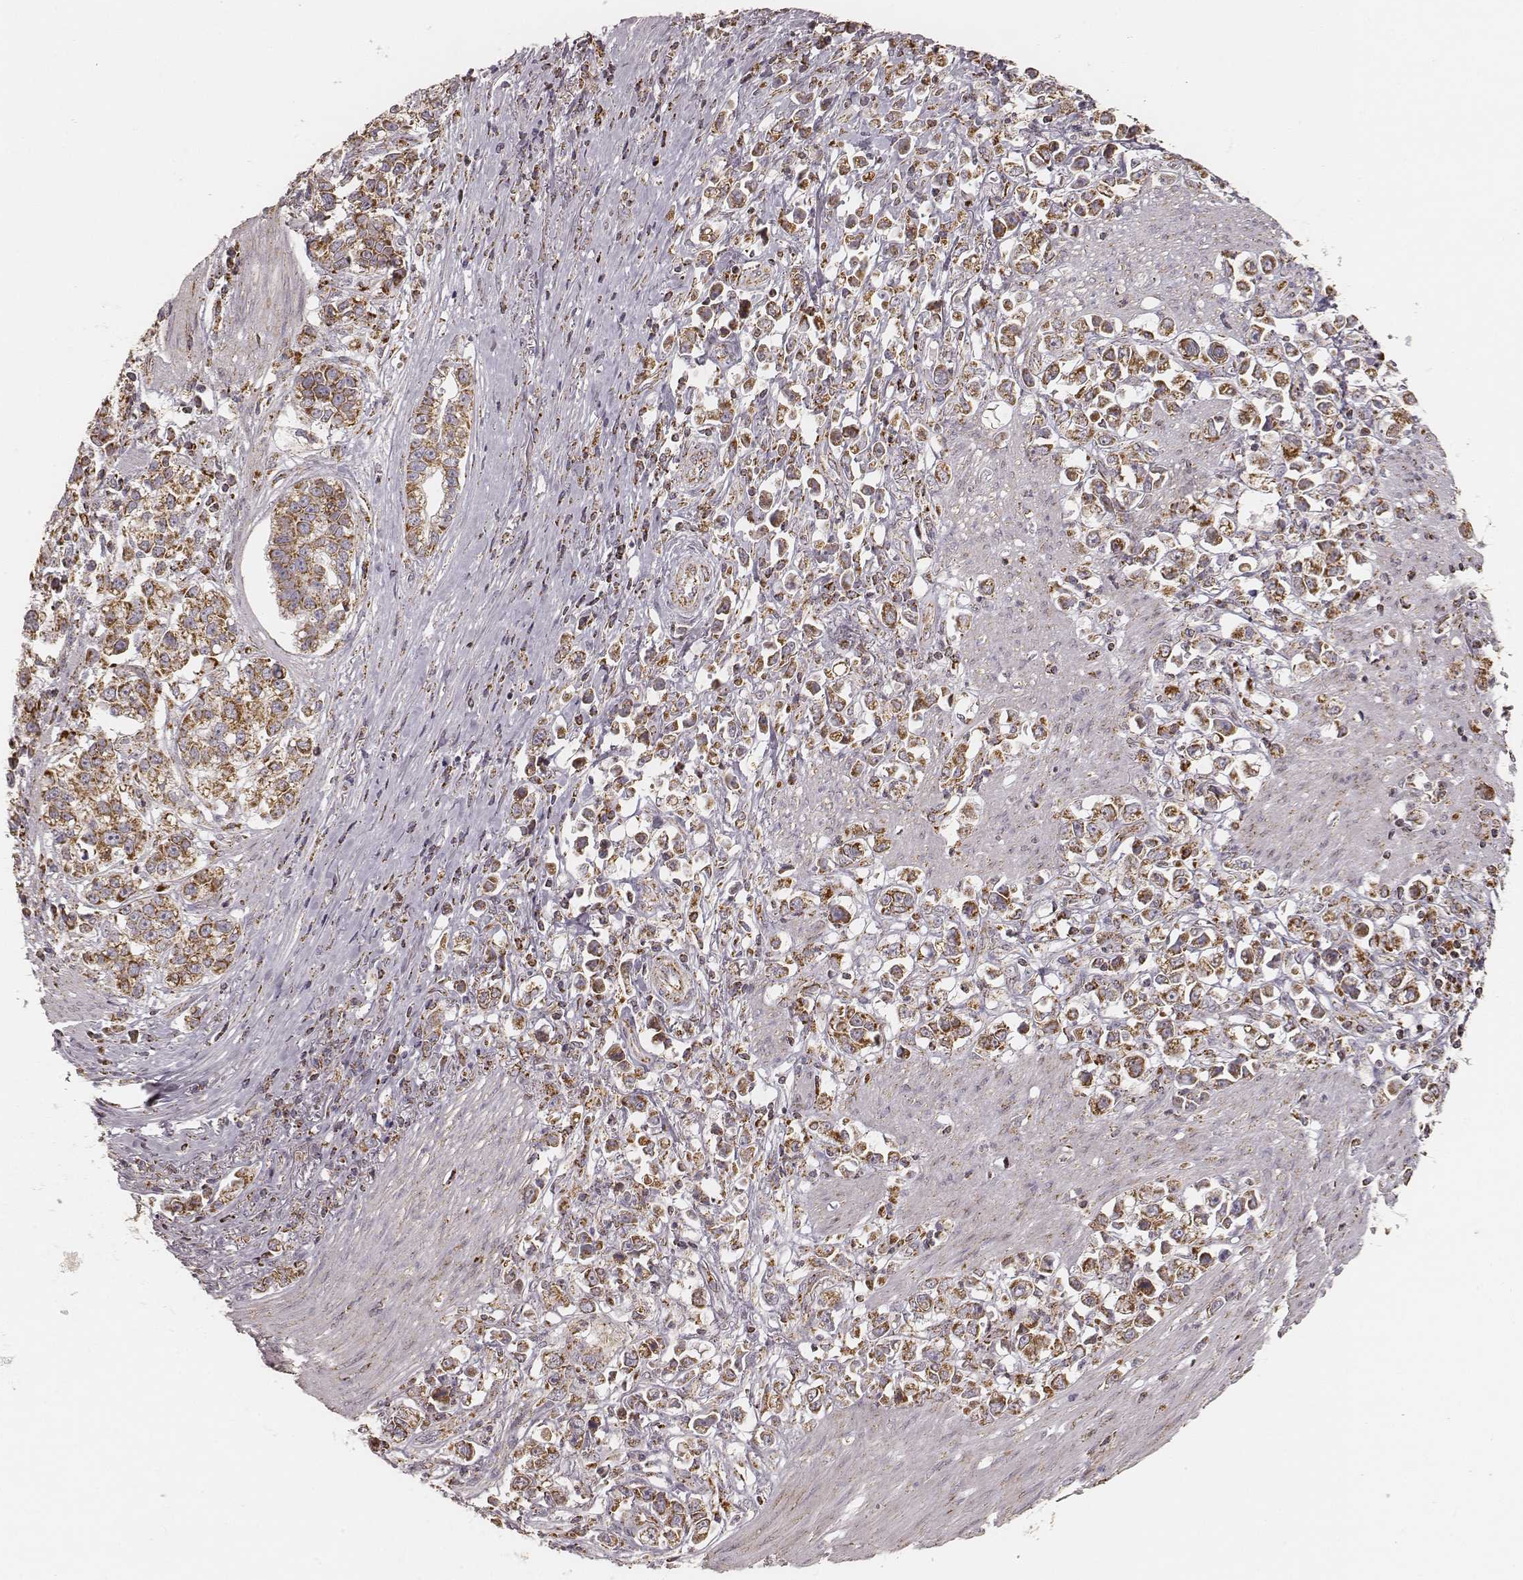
{"staining": {"intensity": "strong", "quantity": ">75%", "location": "cytoplasmic/membranous"}, "tissue": "stomach cancer", "cell_type": "Tumor cells", "image_type": "cancer", "snomed": [{"axis": "morphology", "description": "Adenocarcinoma, NOS"}, {"axis": "topography", "description": "Stomach"}], "caption": "Stomach cancer (adenocarcinoma) was stained to show a protein in brown. There is high levels of strong cytoplasmic/membranous expression in approximately >75% of tumor cells.", "gene": "CS", "patient": {"sex": "male", "age": 93}}